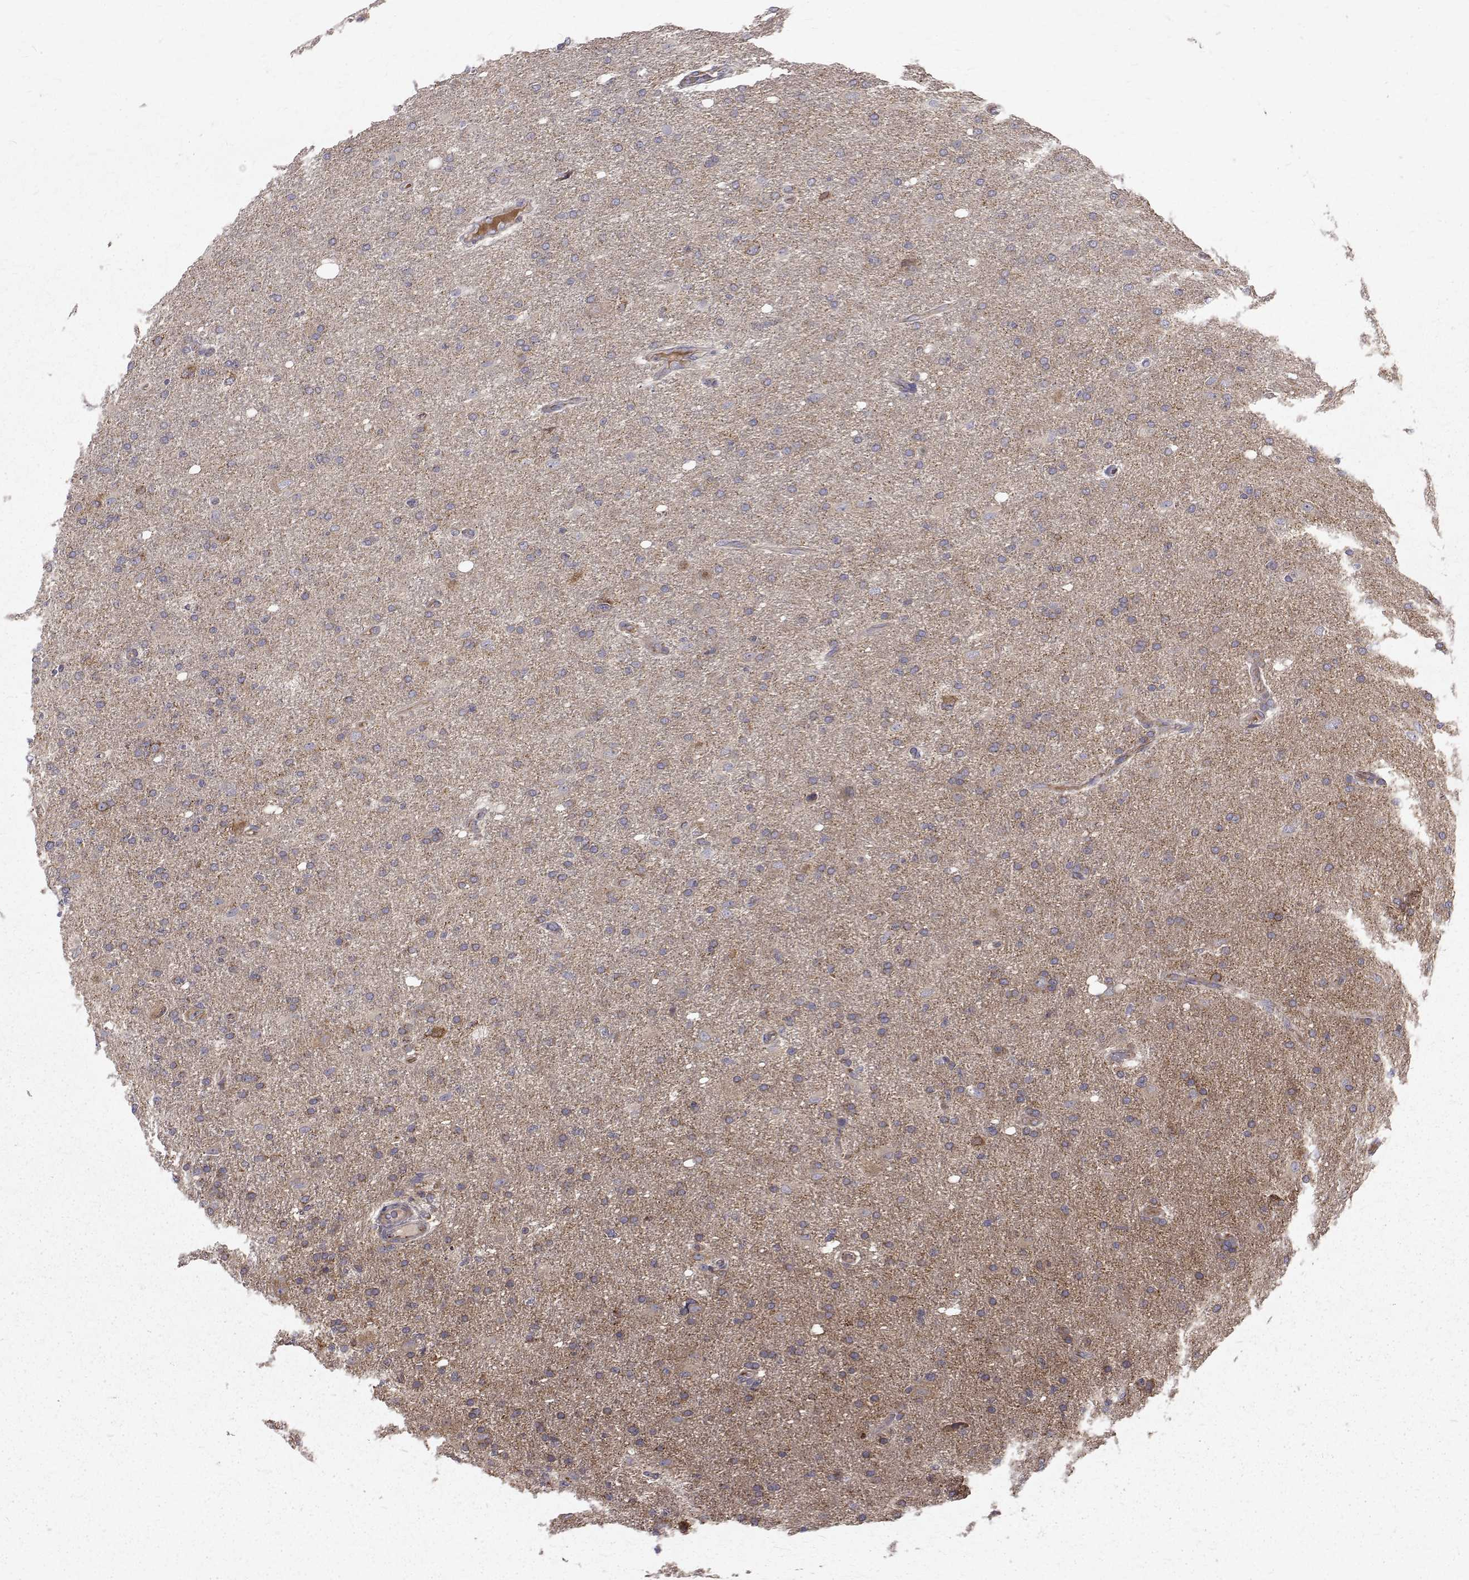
{"staining": {"intensity": "negative", "quantity": "none", "location": "none"}, "tissue": "glioma", "cell_type": "Tumor cells", "image_type": "cancer", "snomed": [{"axis": "morphology", "description": "Glioma, malignant, High grade"}, {"axis": "topography", "description": "Cerebral cortex"}], "caption": "Photomicrograph shows no protein expression in tumor cells of malignant high-grade glioma tissue.", "gene": "ARFGAP1", "patient": {"sex": "male", "age": 70}}